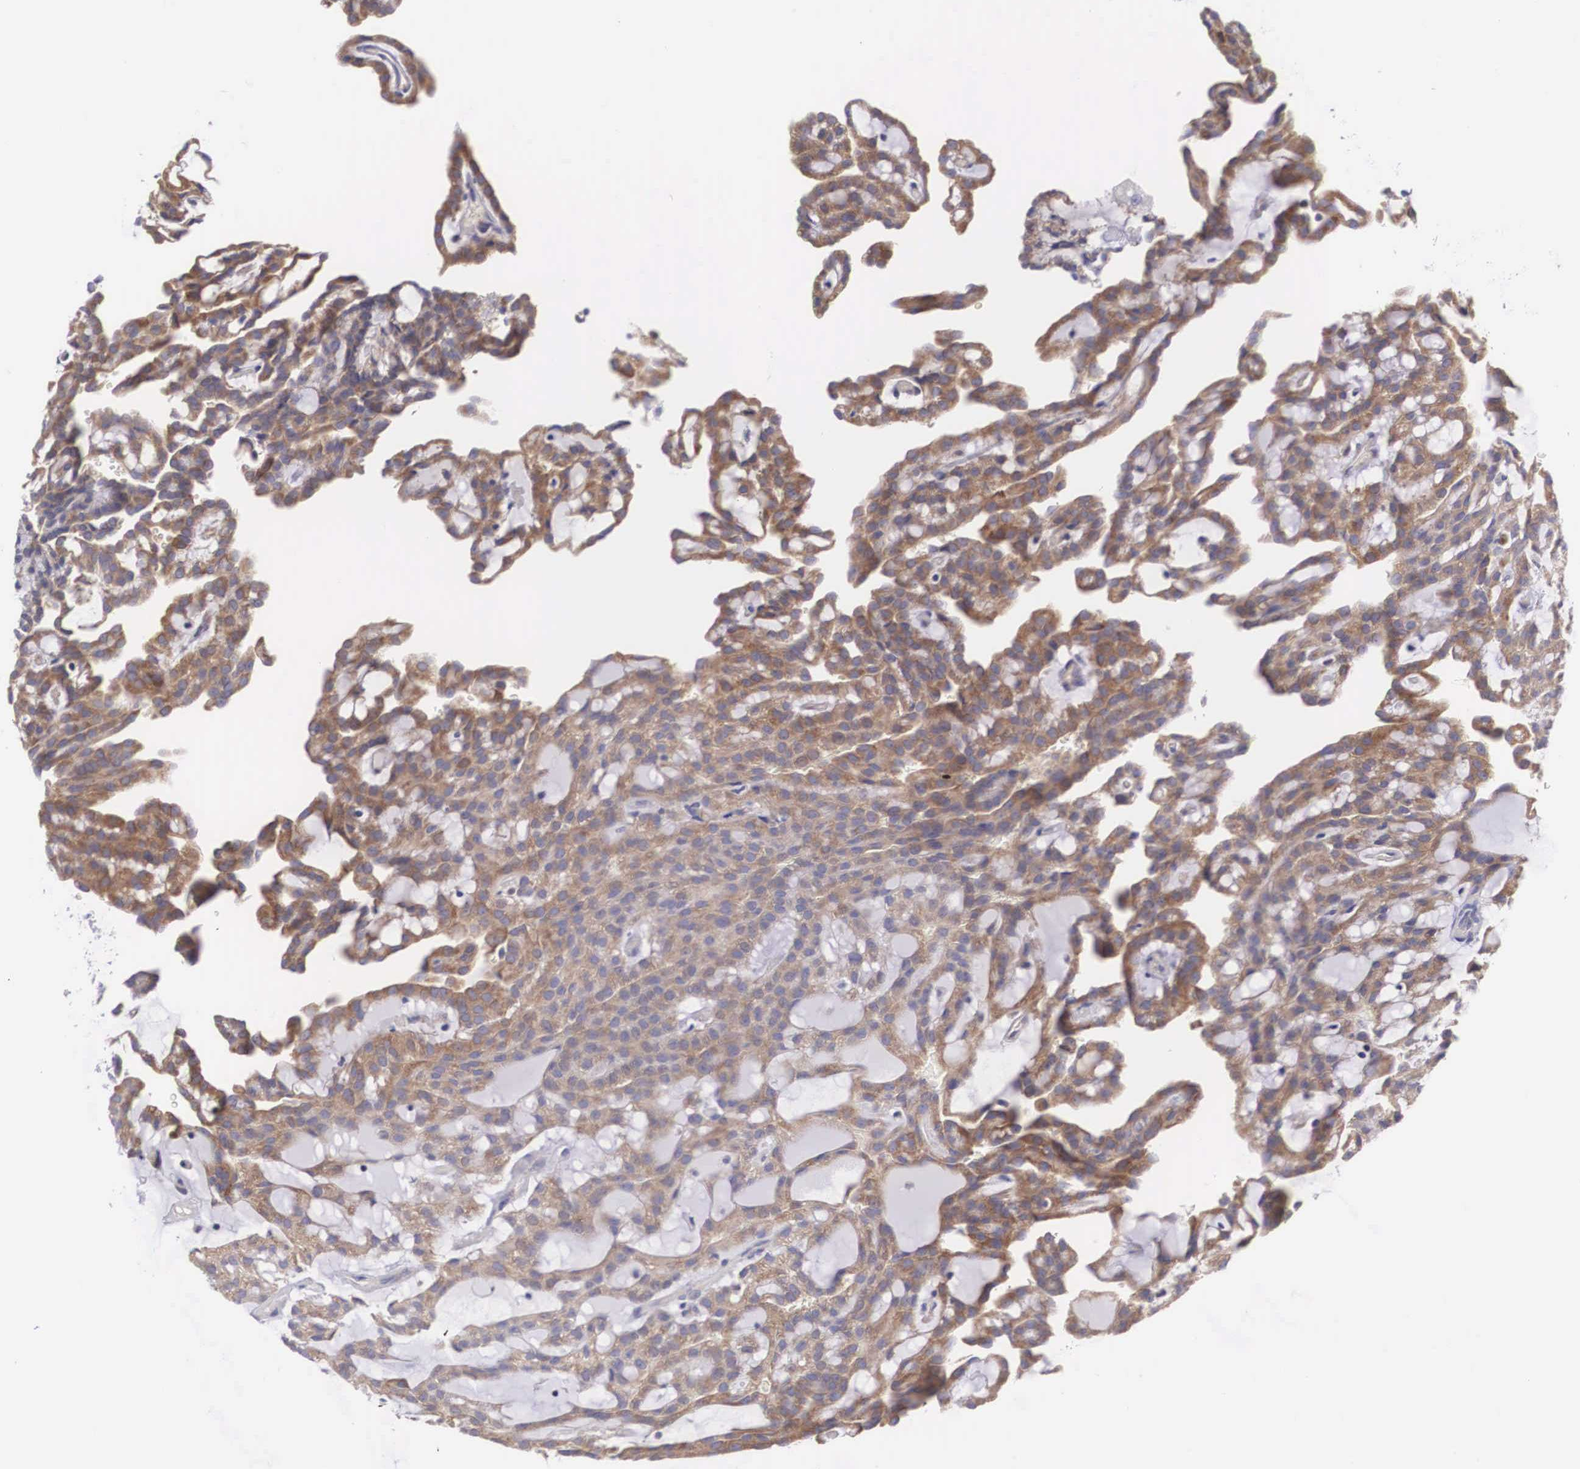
{"staining": {"intensity": "strong", "quantity": ">75%", "location": "cytoplasmic/membranous"}, "tissue": "renal cancer", "cell_type": "Tumor cells", "image_type": "cancer", "snomed": [{"axis": "morphology", "description": "Adenocarcinoma, NOS"}, {"axis": "topography", "description": "Kidney"}], "caption": "A histopathology image showing strong cytoplasmic/membranous positivity in approximately >75% of tumor cells in renal cancer, as visualized by brown immunohistochemical staining.", "gene": "TXLNG", "patient": {"sex": "male", "age": 63}}